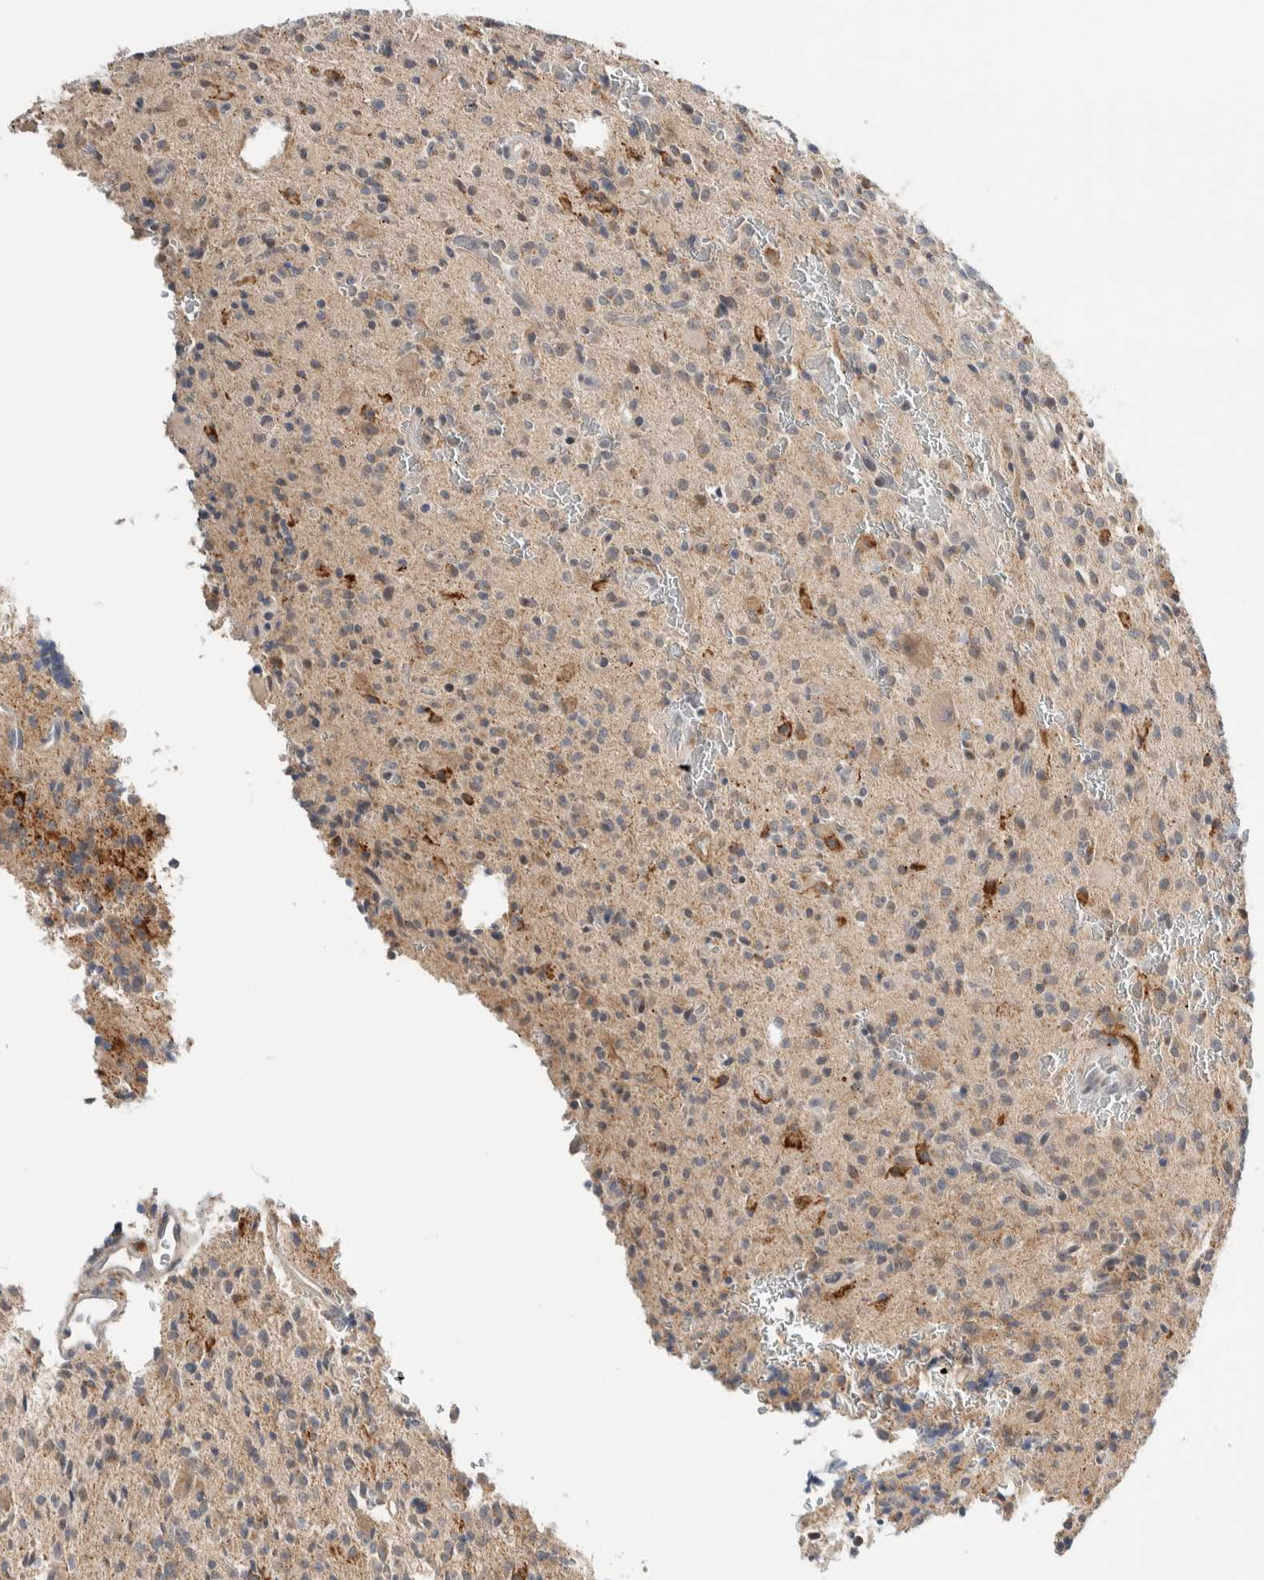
{"staining": {"intensity": "weak", "quantity": ">75%", "location": "cytoplasmic/membranous"}, "tissue": "glioma", "cell_type": "Tumor cells", "image_type": "cancer", "snomed": [{"axis": "morphology", "description": "Glioma, malignant, High grade"}, {"axis": "topography", "description": "Brain"}], "caption": "About >75% of tumor cells in human high-grade glioma (malignant) reveal weak cytoplasmic/membranous protein staining as visualized by brown immunohistochemical staining.", "gene": "SHPK", "patient": {"sex": "male", "age": 34}}